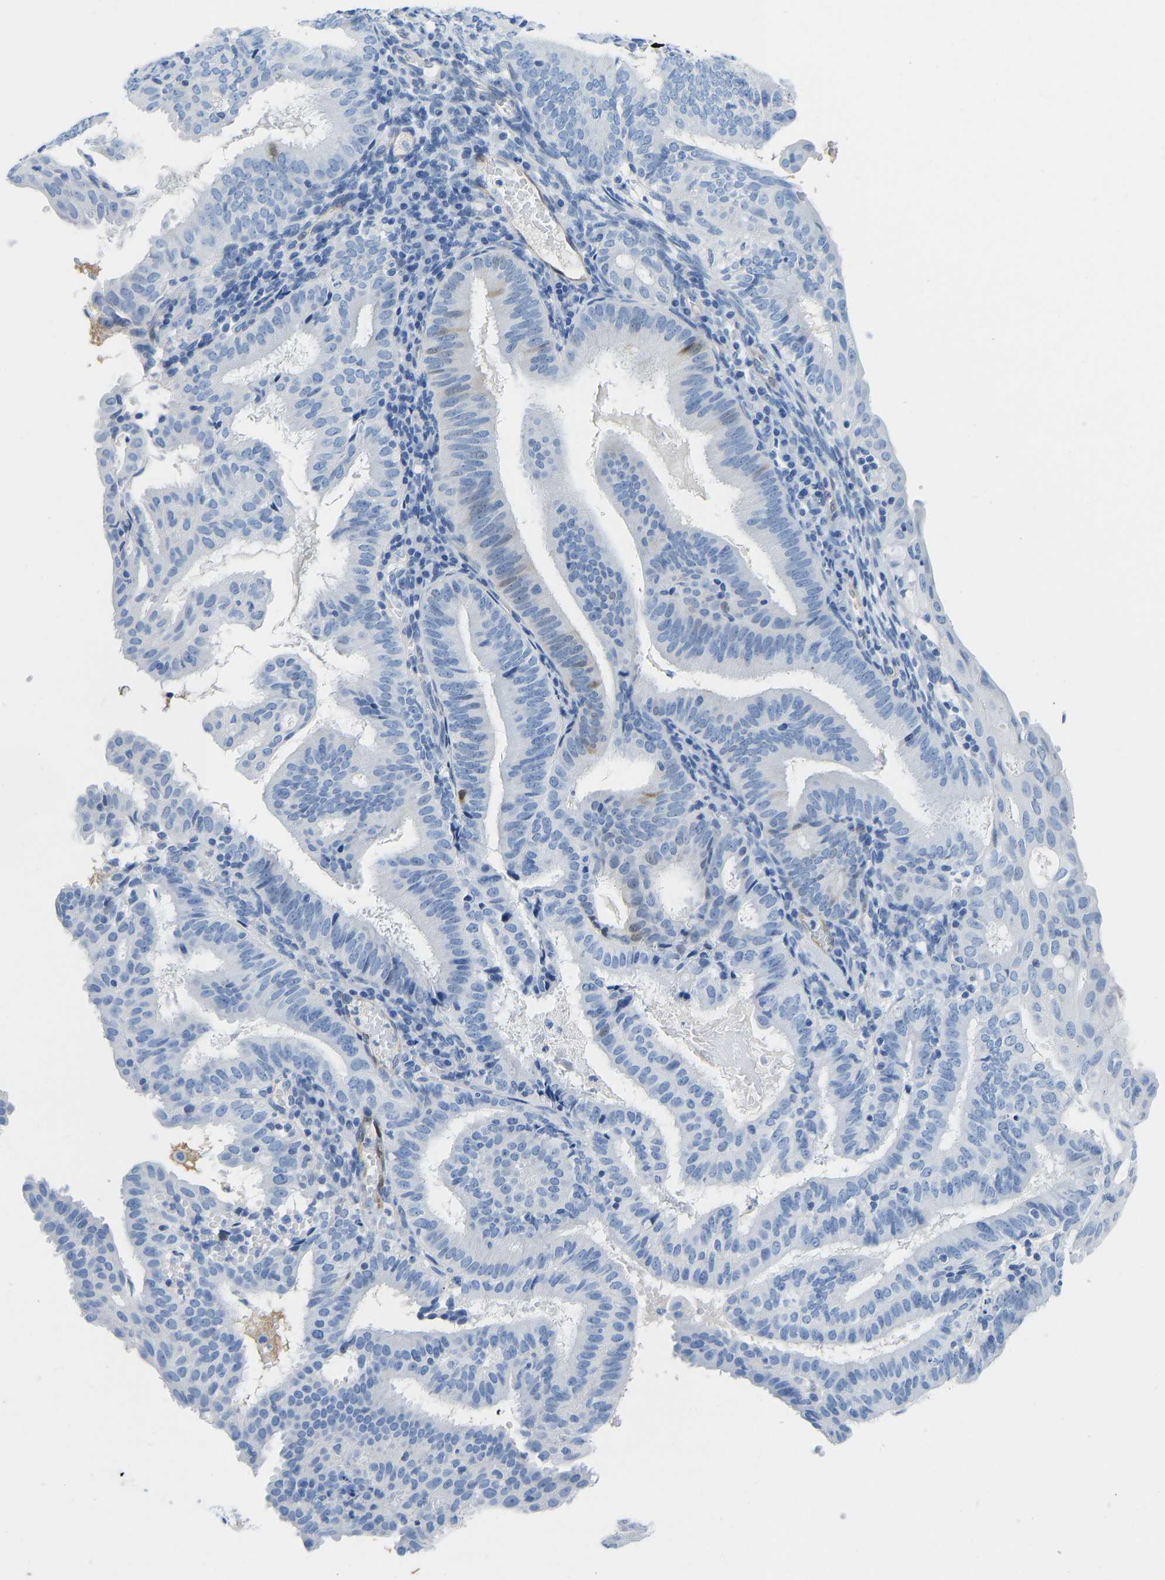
{"staining": {"intensity": "negative", "quantity": "none", "location": "none"}, "tissue": "endometrial cancer", "cell_type": "Tumor cells", "image_type": "cancer", "snomed": [{"axis": "morphology", "description": "Adenocarcinoma, NOS"}, {"axis": "topography", "description": "Endometrium"}], "caption": "This is an immunohistochemistry (IHC) image of endometrial adenocarcinoma. There is no positivity in tumor cells.", "gene": "NKAIN3", "patient": {"sex": "female", "age": 58}}